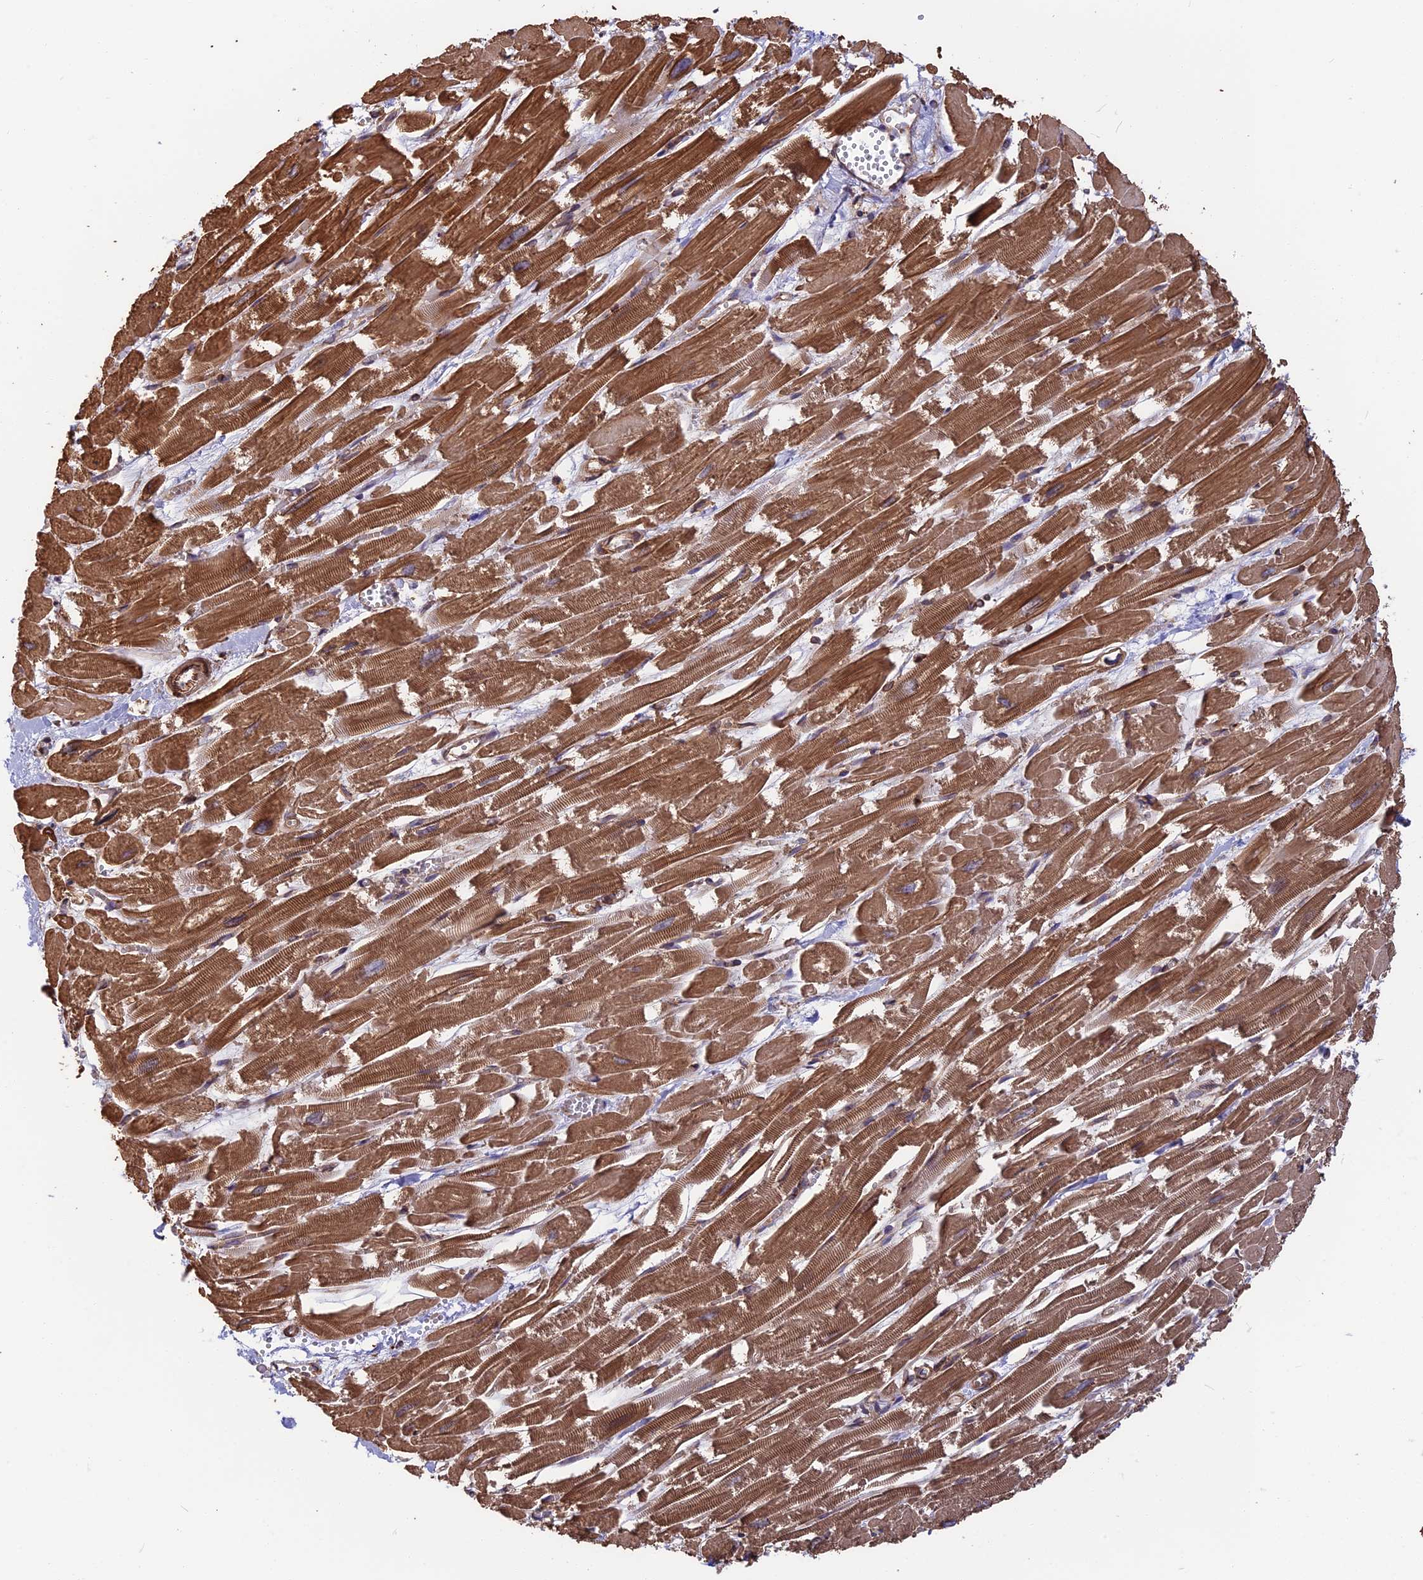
{"staining": {"intensity": "strong", "quantity": ">75%", "location": "cytoplasmic/membranous"}, "tissue": "heart muscle", "cell_type": "Cardiomyocytes", "image_type": "normal", "snomed": [{"axis": "morphology", "description": "Normal tissue, NOS"}, {"axis": "topography", "description": "Heart"}], "caption": "About >75% of cardiomyocytes in benign human heart muscle display strong cytoplasmic/membranous protein positivity as visualized by brown immunohistochemical staining.", "gene": "WDR1", "patient": {"sex": "male", "age": 54}}